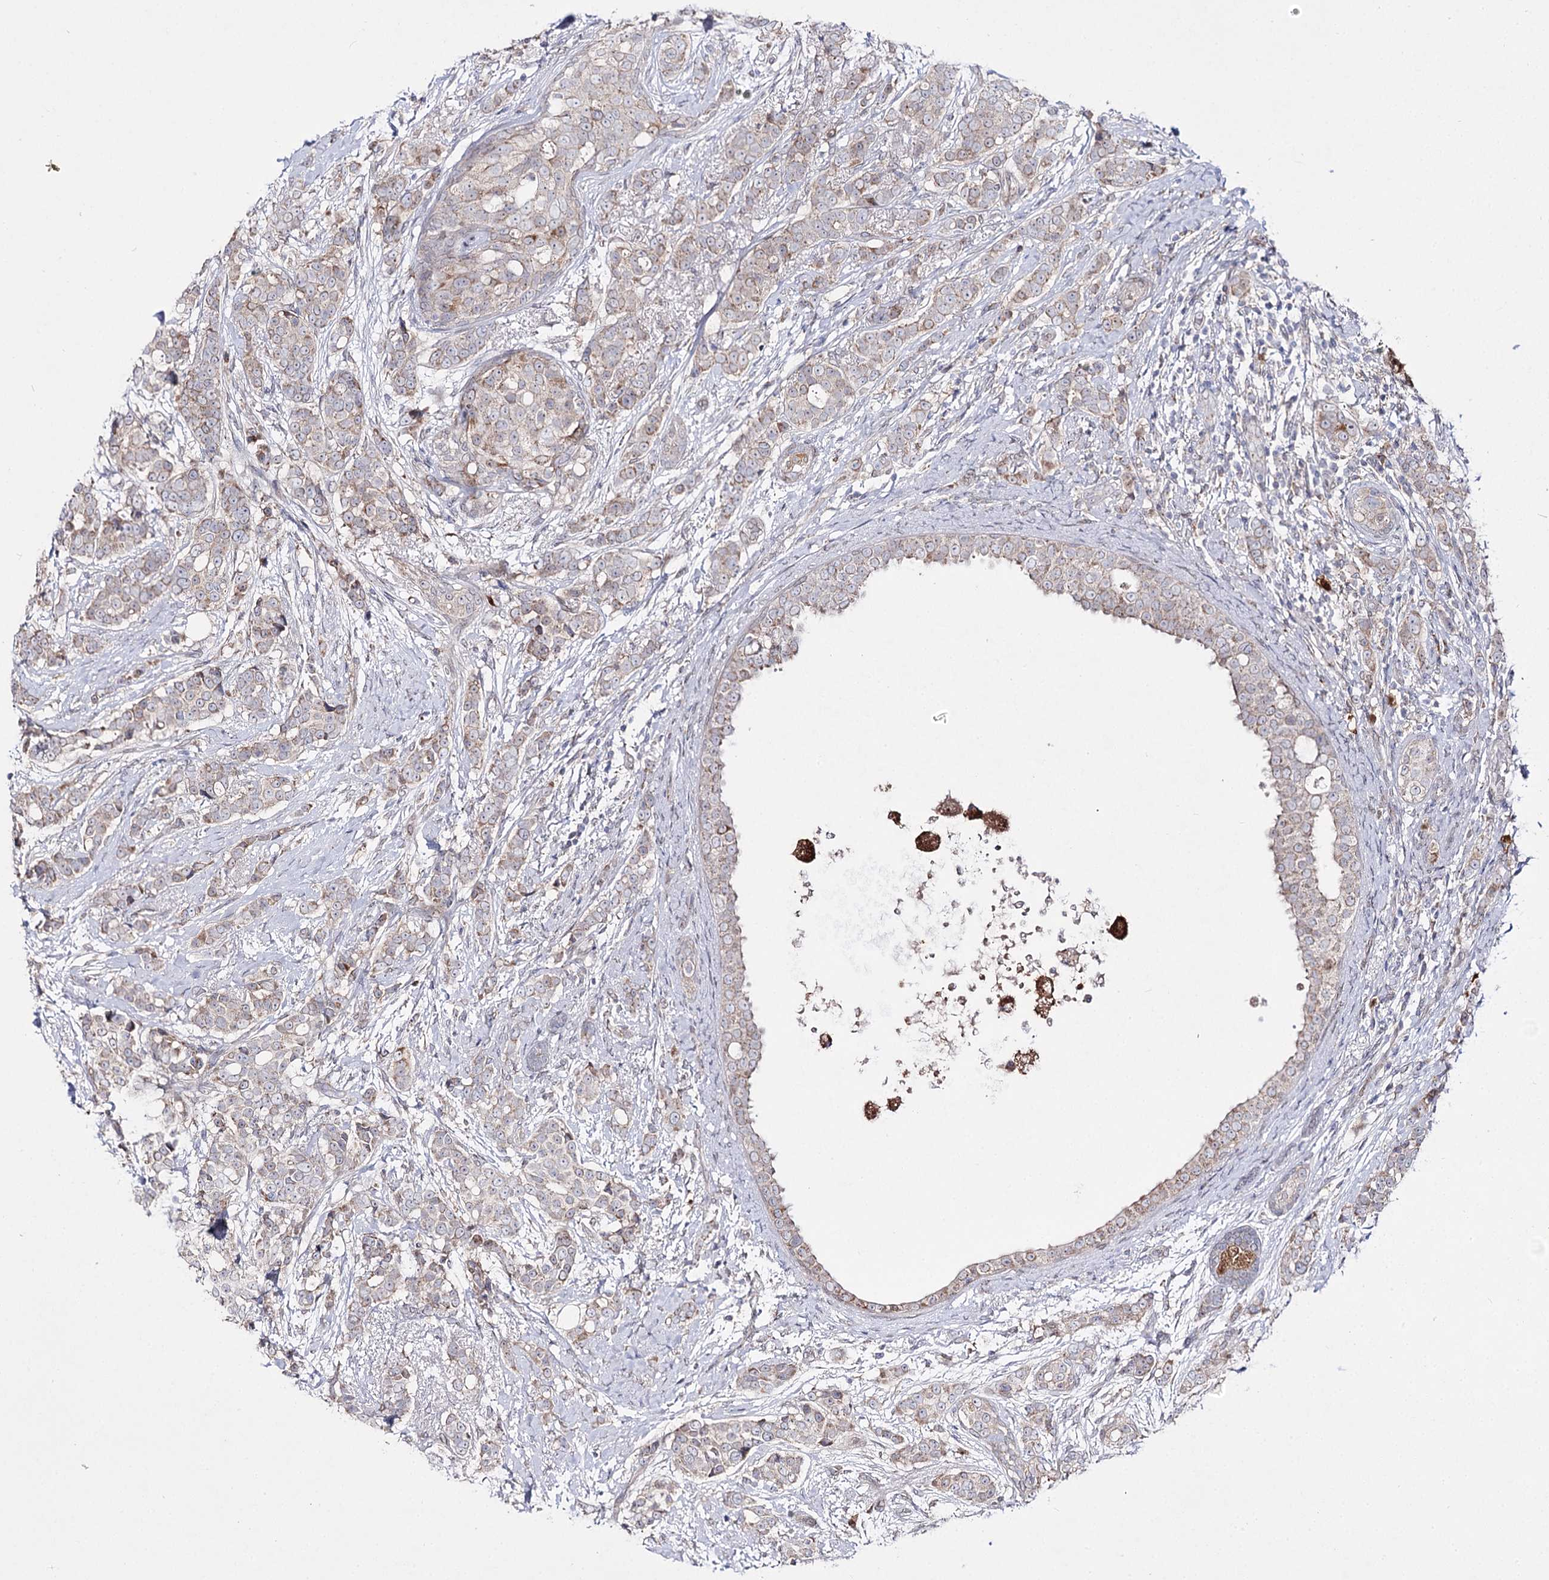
{"staining": {"intensity": "weak", "quantity": "25%-75%", "location": "cytoplasmic/membranous"}, "tissue": "breast cancer", "cell_type": "Tumor cells", "image_type": "cancer", "snomed": [{"axis": "morphology", "description": "Lobular carcinoma"}, {"axis": "topography", "description": "Breast"}], "caption": "Lobular carcinoma (breast) was stained to show a protein in brown. There is low levels of weak cytoplasmic/membranous expression in about 25%-75% of tumor cells.", "gene": "C11orf80", "patient": {"sex": "female", "age": 51}}